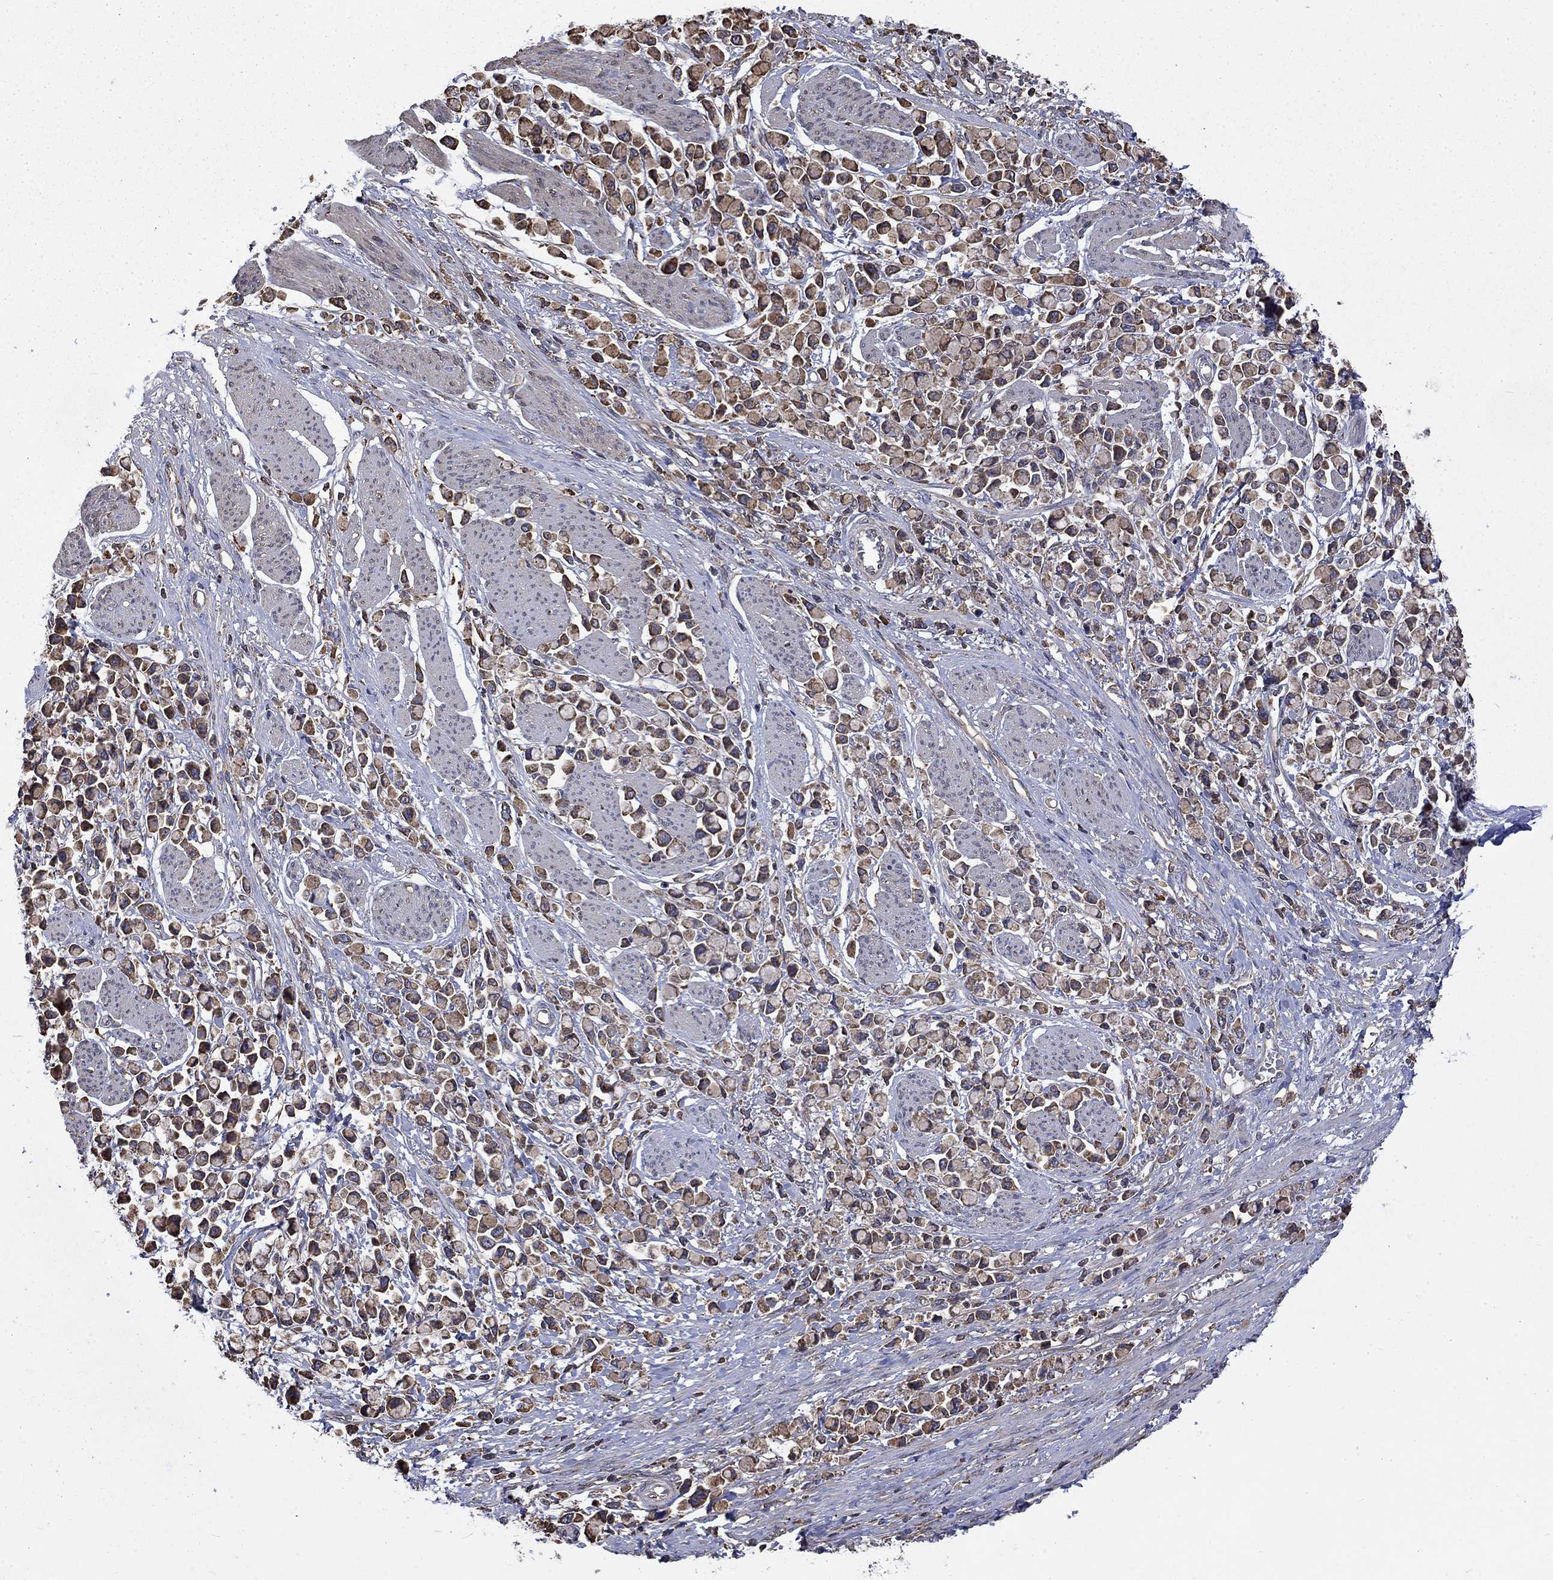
{"staining": {"intensity": "moderate", "quantity": "25%-75%", "location": "cytoplasmic/membranous"}, "tissue": "stomach cancer", "cell_type": "Tumor cells", "image_type": "cancer", "snomed": [{"axis": "morphology", "description": "Adenocarcinoma, NOS"}, {"axis": "topography", "description": "Stomach"}], "caption": "Stomach cancer was stained to show a protein in brown. There is medium levels of moderate cytoplasmic/membranous expression in about 25%-75% of tumor cells.", "gene": "ESRRA", "patient": {"sex": "female", "age": 81}}